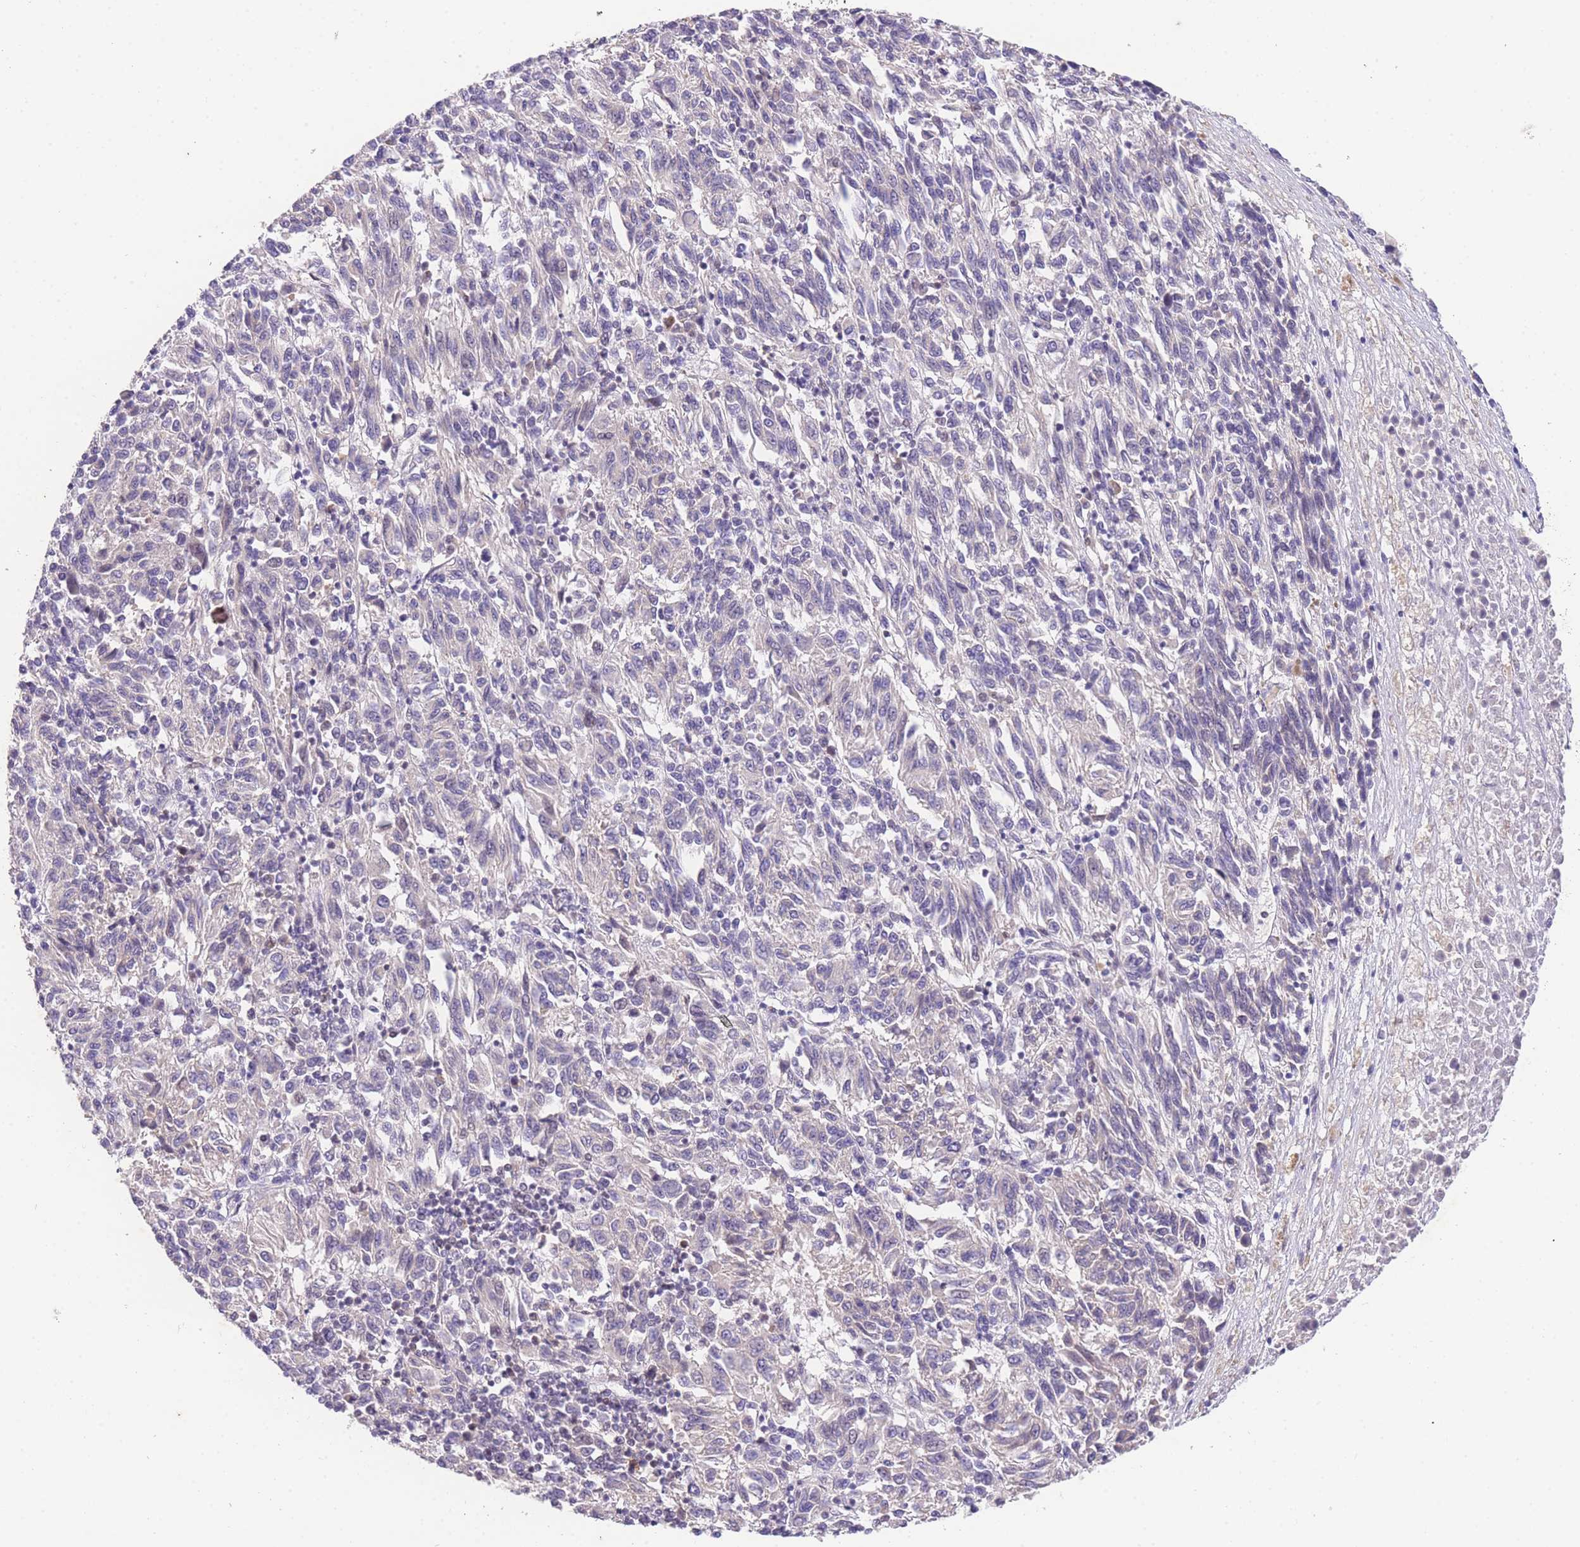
{"staining": {"intensity": "negative", "quantity": "none", "location": "none"}, "tissue": "melanoma", "cell_type": "Tumor cells", "image_type": "cancer", "snomed": [{"axis": "morphology", "description": "Malignant melanoma, Metastatic site"}, {"axis": "topography", "description": "Lung"}], "caption": "This photomicrograph is of melanoma stained with immunohistochemistry (IHC) to label a protein in brown with the nuclei are counter-stained blue. There is no expression in tumor cells.", "gene": "SLC35F2", "patient": {"sex": "male", "age": 64}}